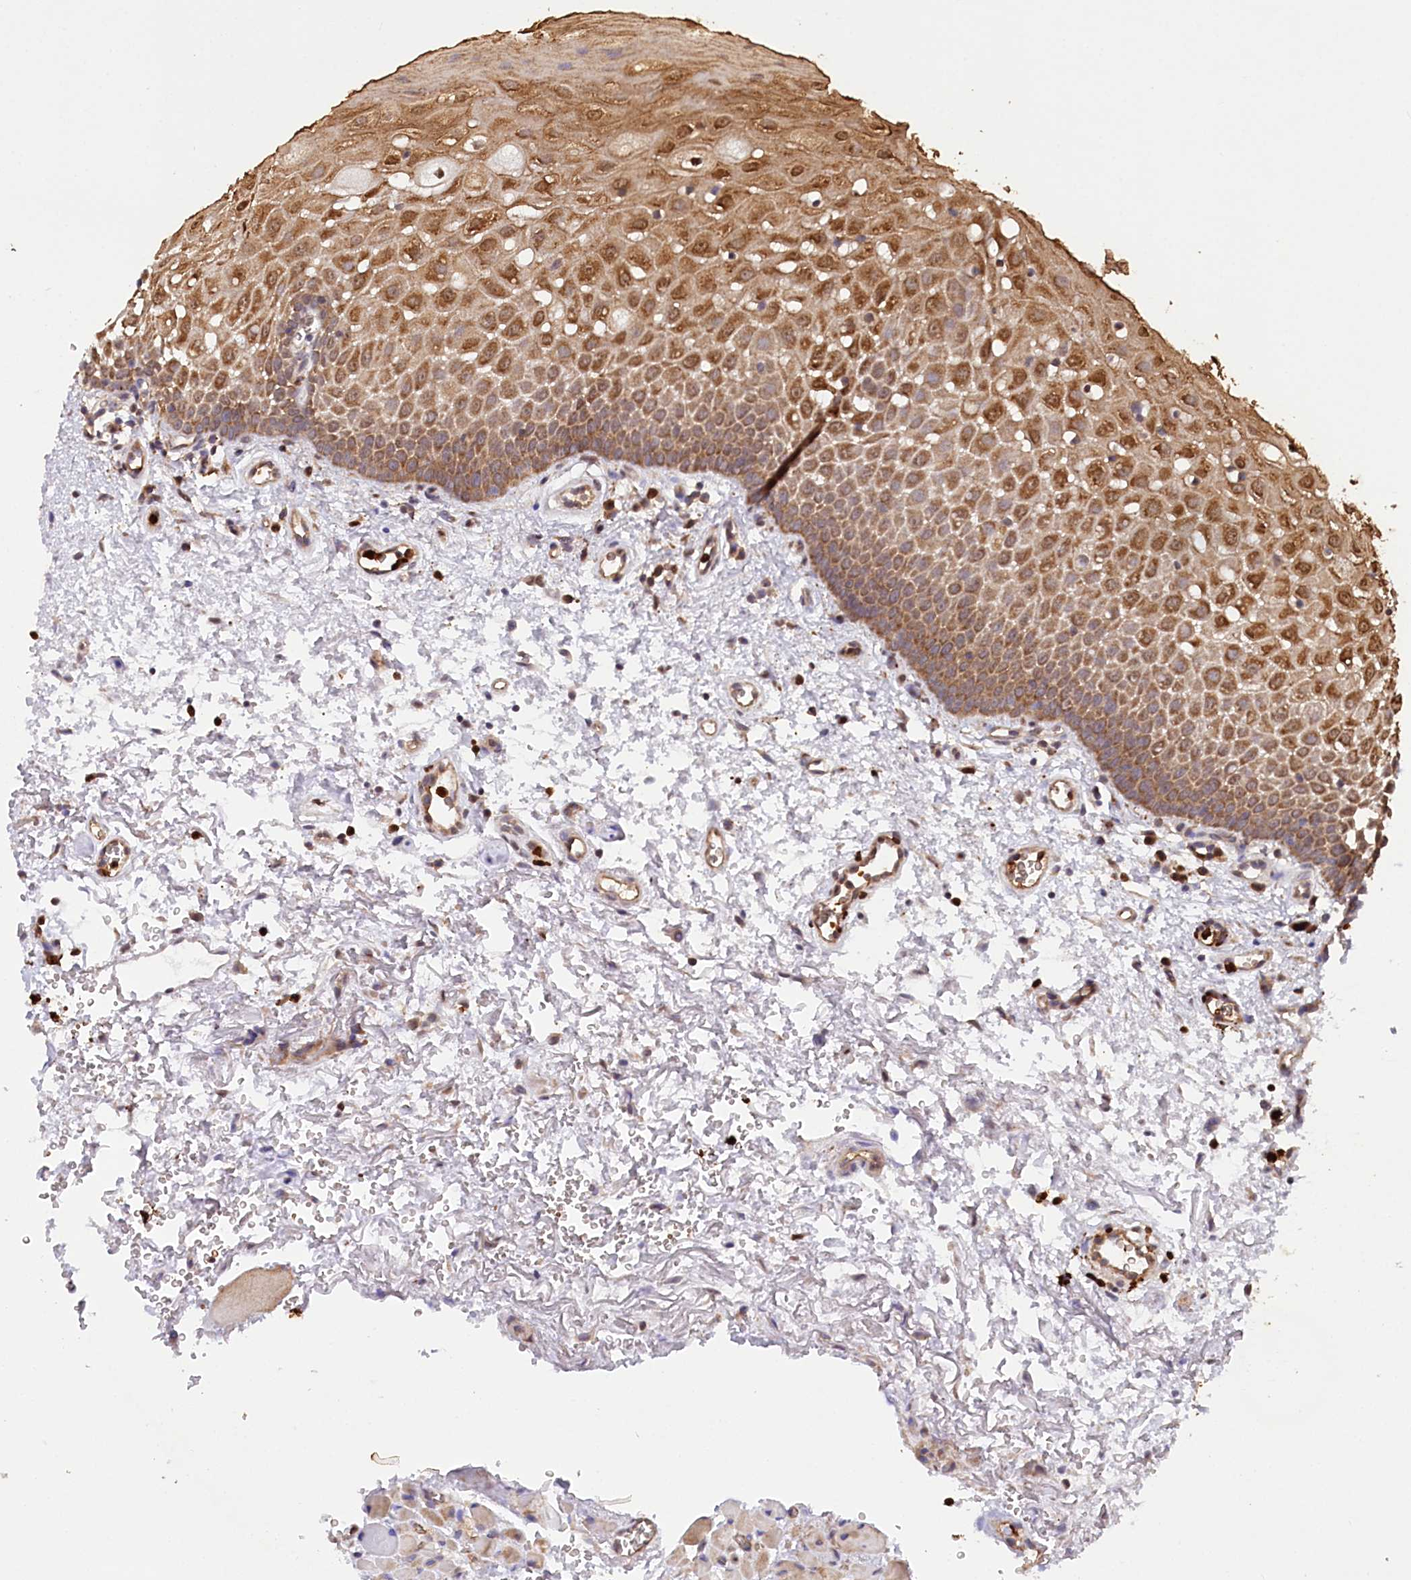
{"staining": {"intensity": "strong", "quantity": ">75%", "location": "cytoplasmic/membranous,nuclear"}, "tissue": "oral mucosa", "cell_type": "Squamous epithelial cells", "image_type": "normal", "snomed": [{"axis": "morphology", "description": "Normal tissue, NOS"}, {"axis": "morphology", "description": "Squamous cell carcinoma, NOS"}, {"axis": "topography", "description": "Oral tissue"}, {"axis": "topography", "description": "Head-Neck"}], "caption": "This is an image of IHC staining of benign oral mucosa, which shows strong expression in the cytoplasmic/membranous,nuclear of squamous epithelial cells.", "gene": "LSG1", "patient": {"sex": "male", "age": 68}}